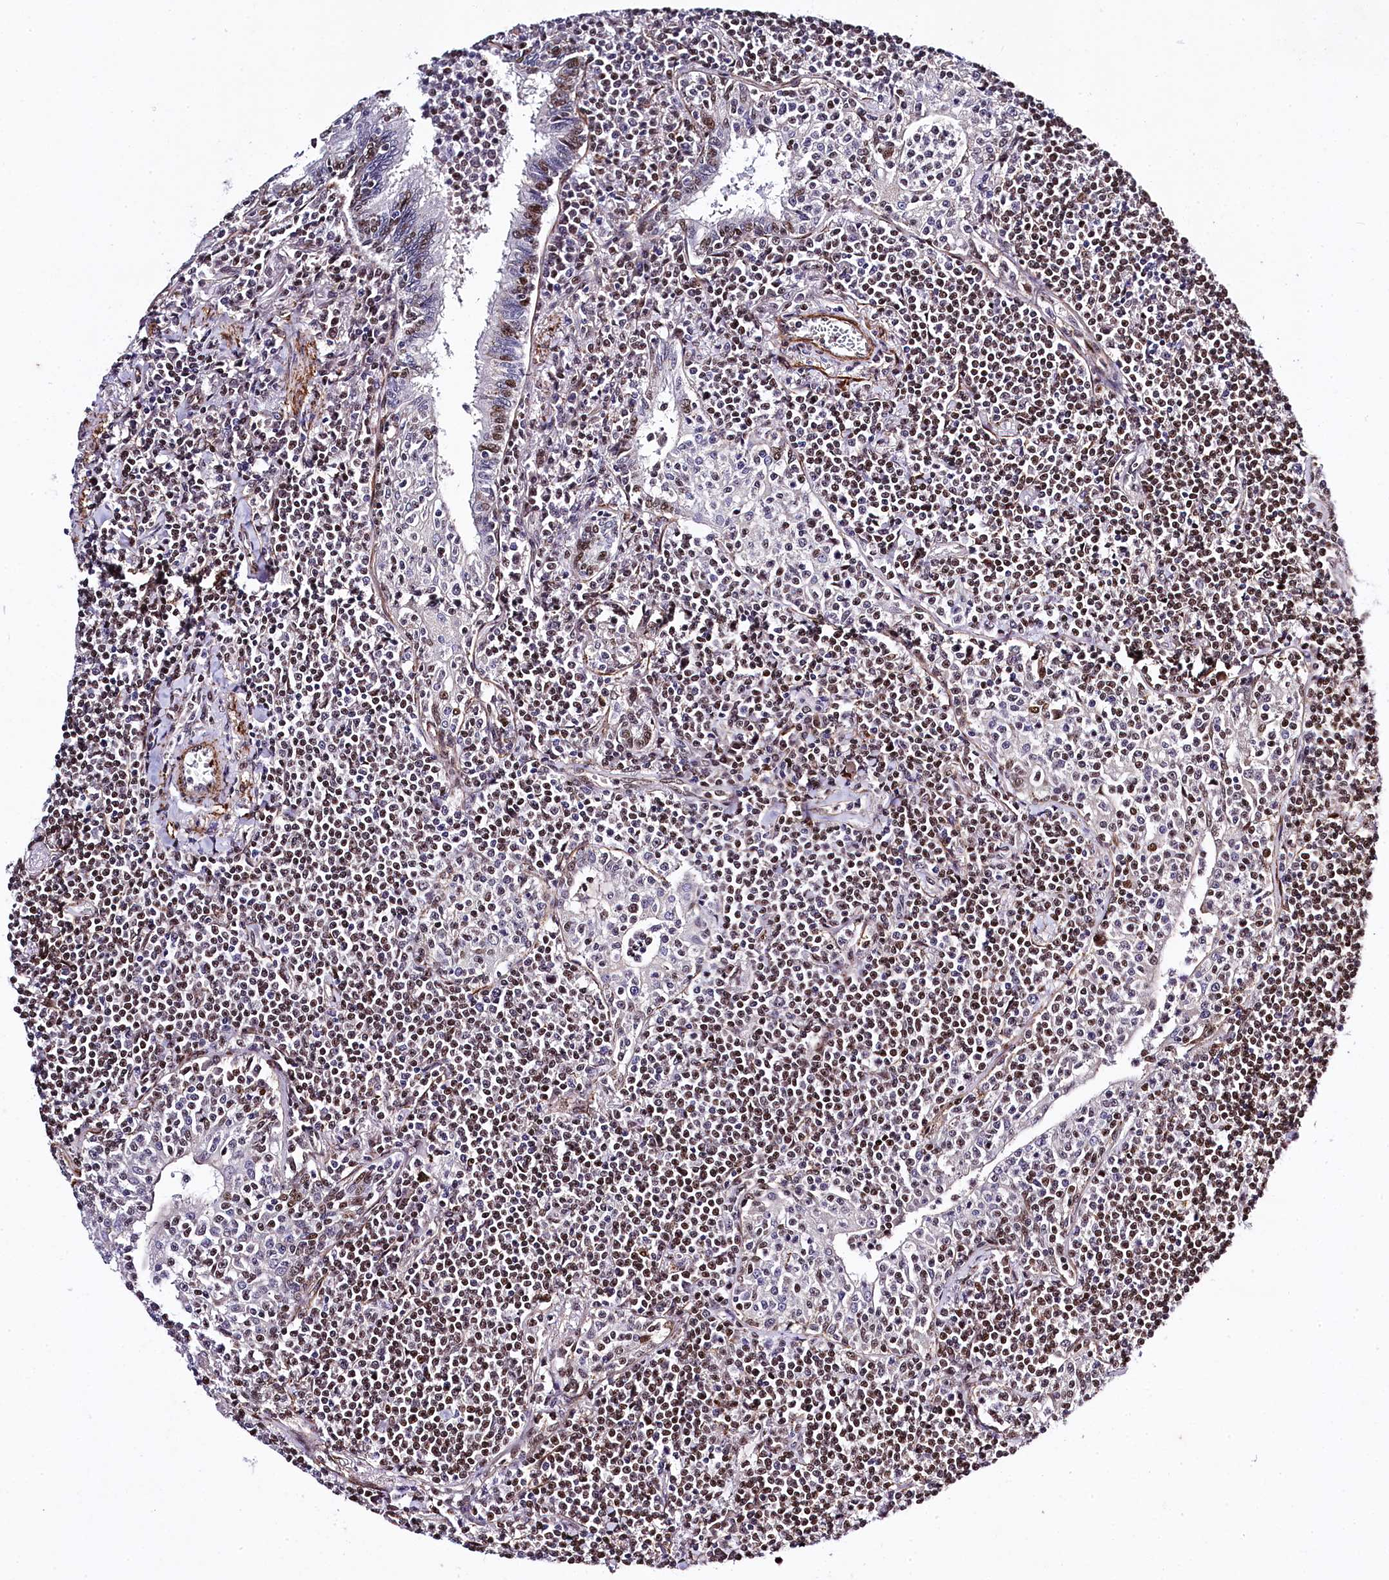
{"staining": {"intensity": "moderate", "quantity": ">75%", "location": "nuclear"}, "tissue": "lymphoma", "cell_type": "Tumor cells", "image_type": "cancer", "snomed": [{"axis": "morphology", "description": "Malignant lymphoma, non-Hodgkin's type, Low grade"}, {"axis": "topography", "description": "Lung"}], "caption": "Lymphoma was stained to show a protein in brown. There is medium levels of moderate nuclear positivity in approximately >75% of tumor cells. The staining is performed using DAB brown chromogen to label protein expression. The nuclei are counter-stained blue using hematoxylin.", "gene": "SAMD10", "patient": {"sex": "female", "age": 71}}